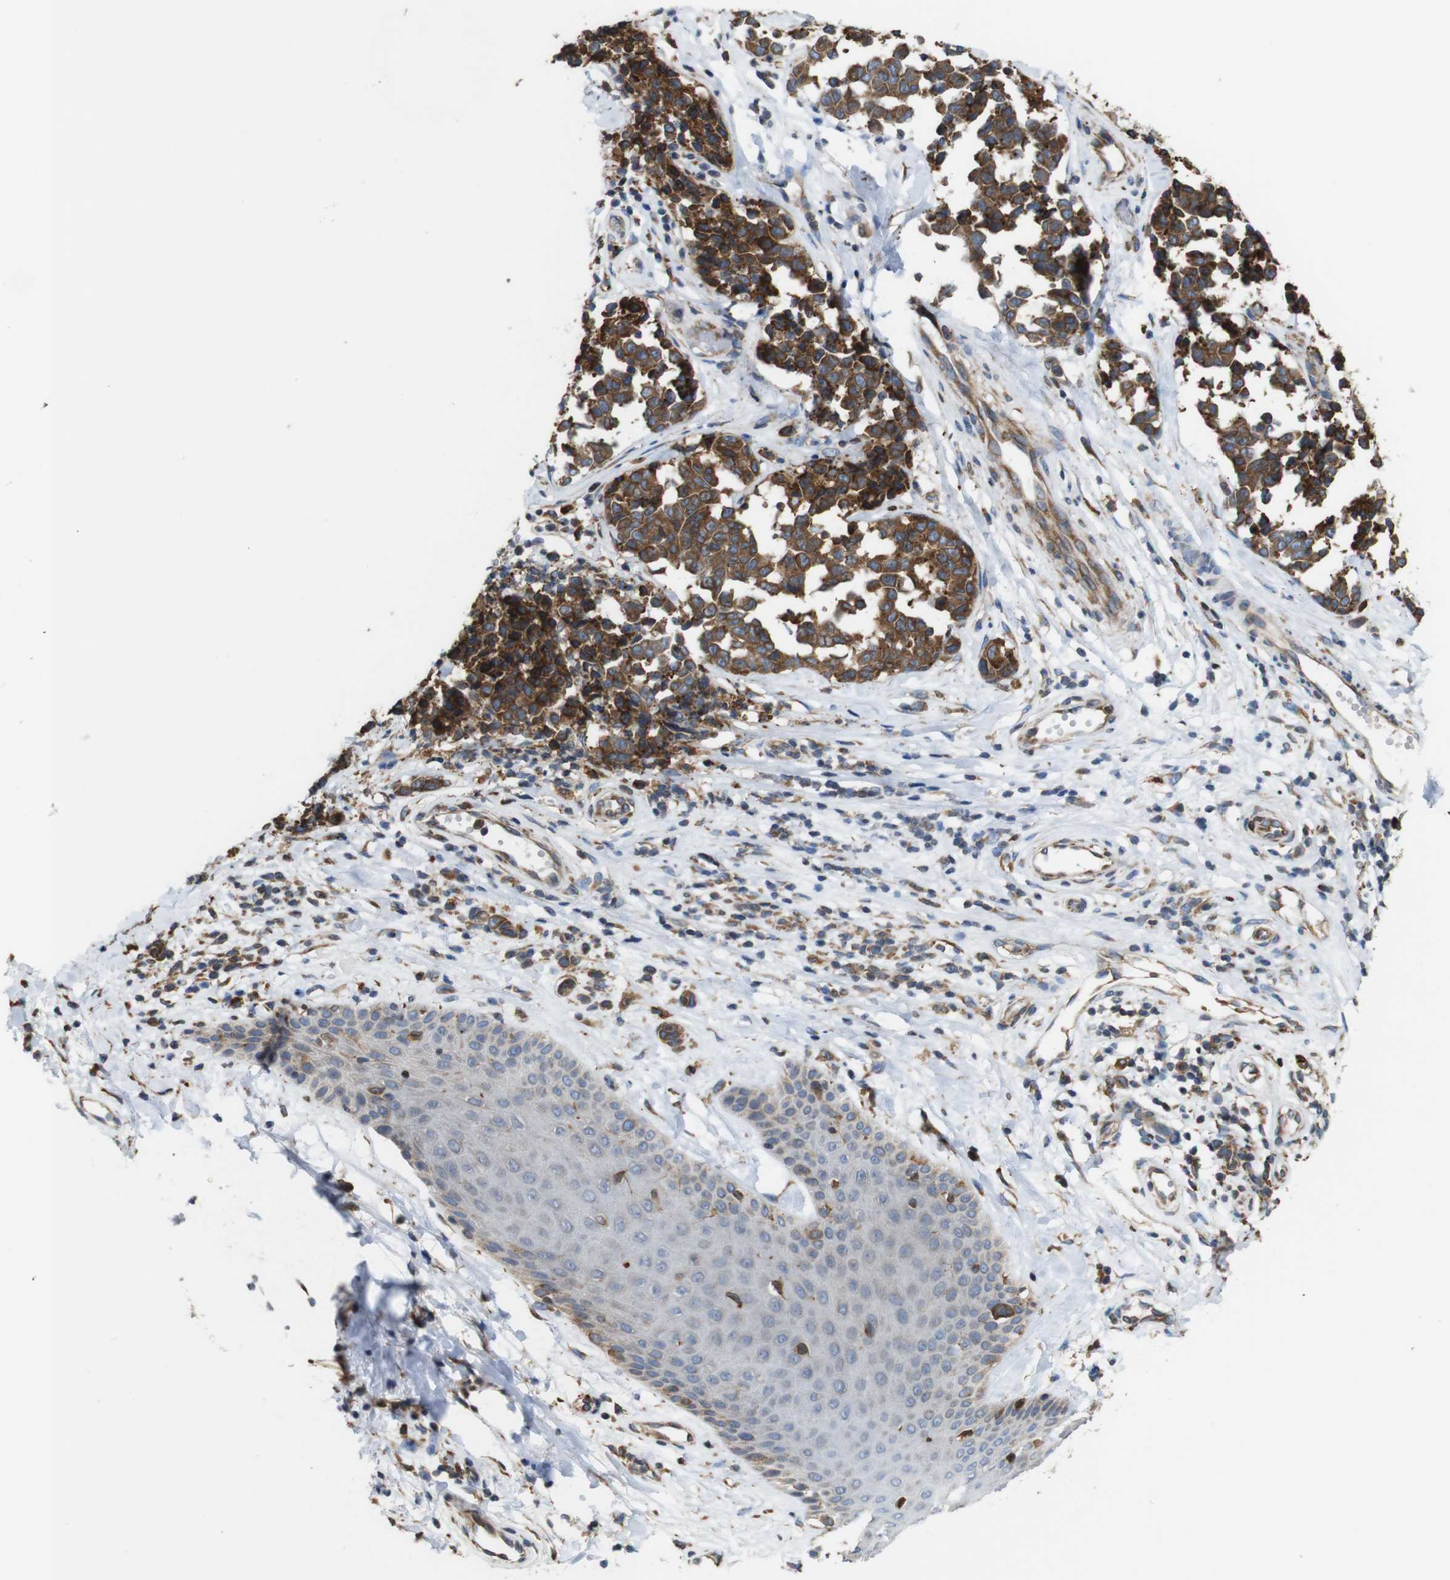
{"staining": {"intensity": "moderate", "quantity": ">75%", "location": "cytoplasmic/membranous"}, "tissue": "melanoma", "cell_type": "Tumor cells", "image_type": "cancer", "snomed": [{"axis": "morphology", "description": "Malignant melanoma, NOS"}, {"axis": "topography", "description": "Skin"}], "caption": "Malignant melanoma was stained to show a protein in brown. There is medium levels of moderate cytoplasmic/membranous expression in about >75% of tumor cells. (Brightfield microscopy of DAB IHC at high magnification).", "gene": "UGGT1", "patient": {"sex": "female", "age": 64}}